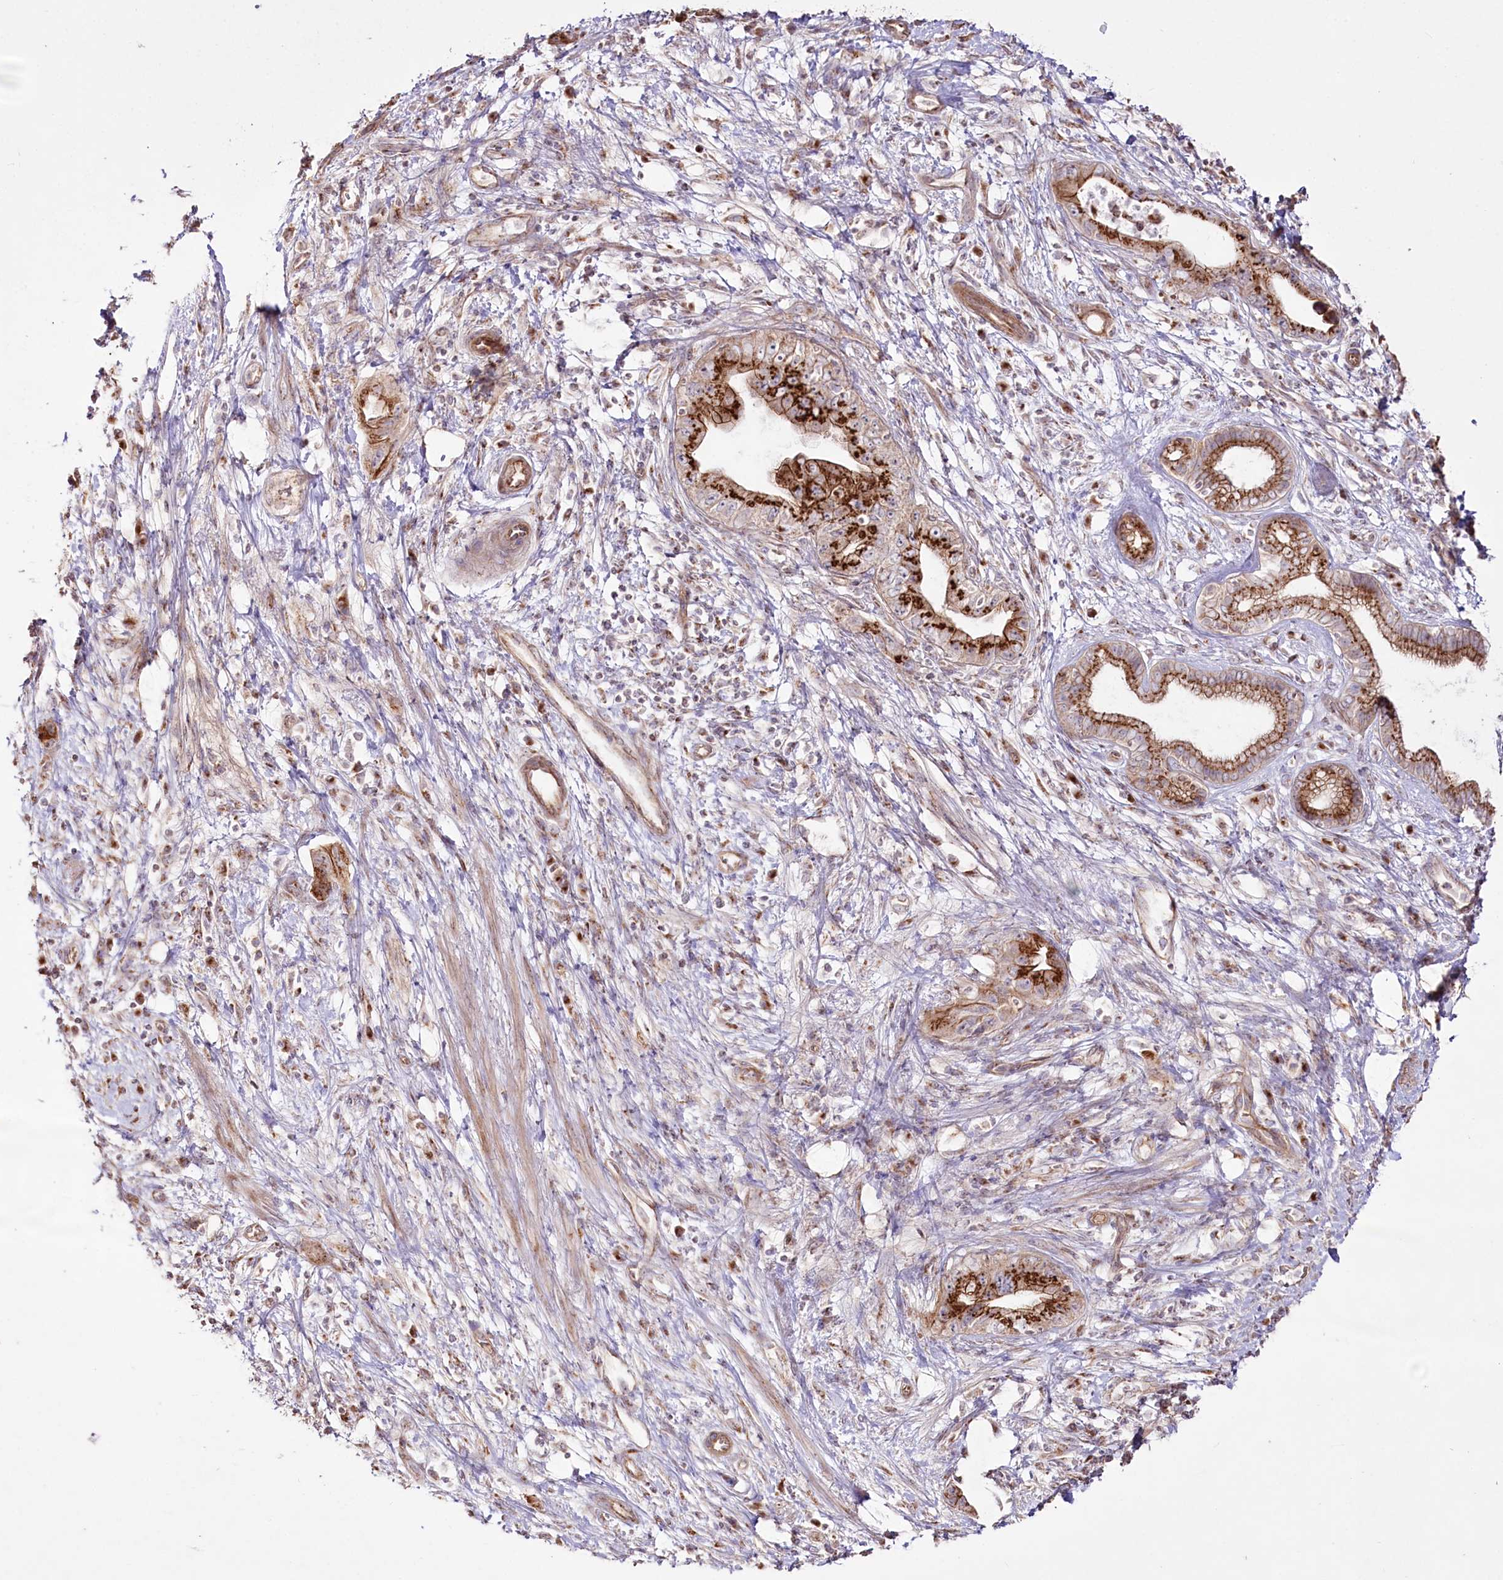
{"staining": {"intensity": "strong", "quantity": ">75%", "location": "cytoplasmic/membranous"}, "tissue": "pancreatic cancer", "cell_type": "Tumor cells", "image_type": "cancer", "snomed": [{"axis": "morphology", "description": "Adenocarcinoma, NOS"}, {"axis": "topography", "description": "Pancreas"}], "caption": "An immunohistochemistry histopathology image of tumor tissue is shown. Protein staining in brown highlights strong cytoplasmic/membranous positivity in adenocarcinoma (pancreatic) within tumor cells. Using DAB (3,3'-diaminobenzidine) (brown) and hematoxylin (blue) stains, captured at high magnification using brightfield microscopy.", "gene": "REXO2", "patient": {"sex": "female", "age": 73}}